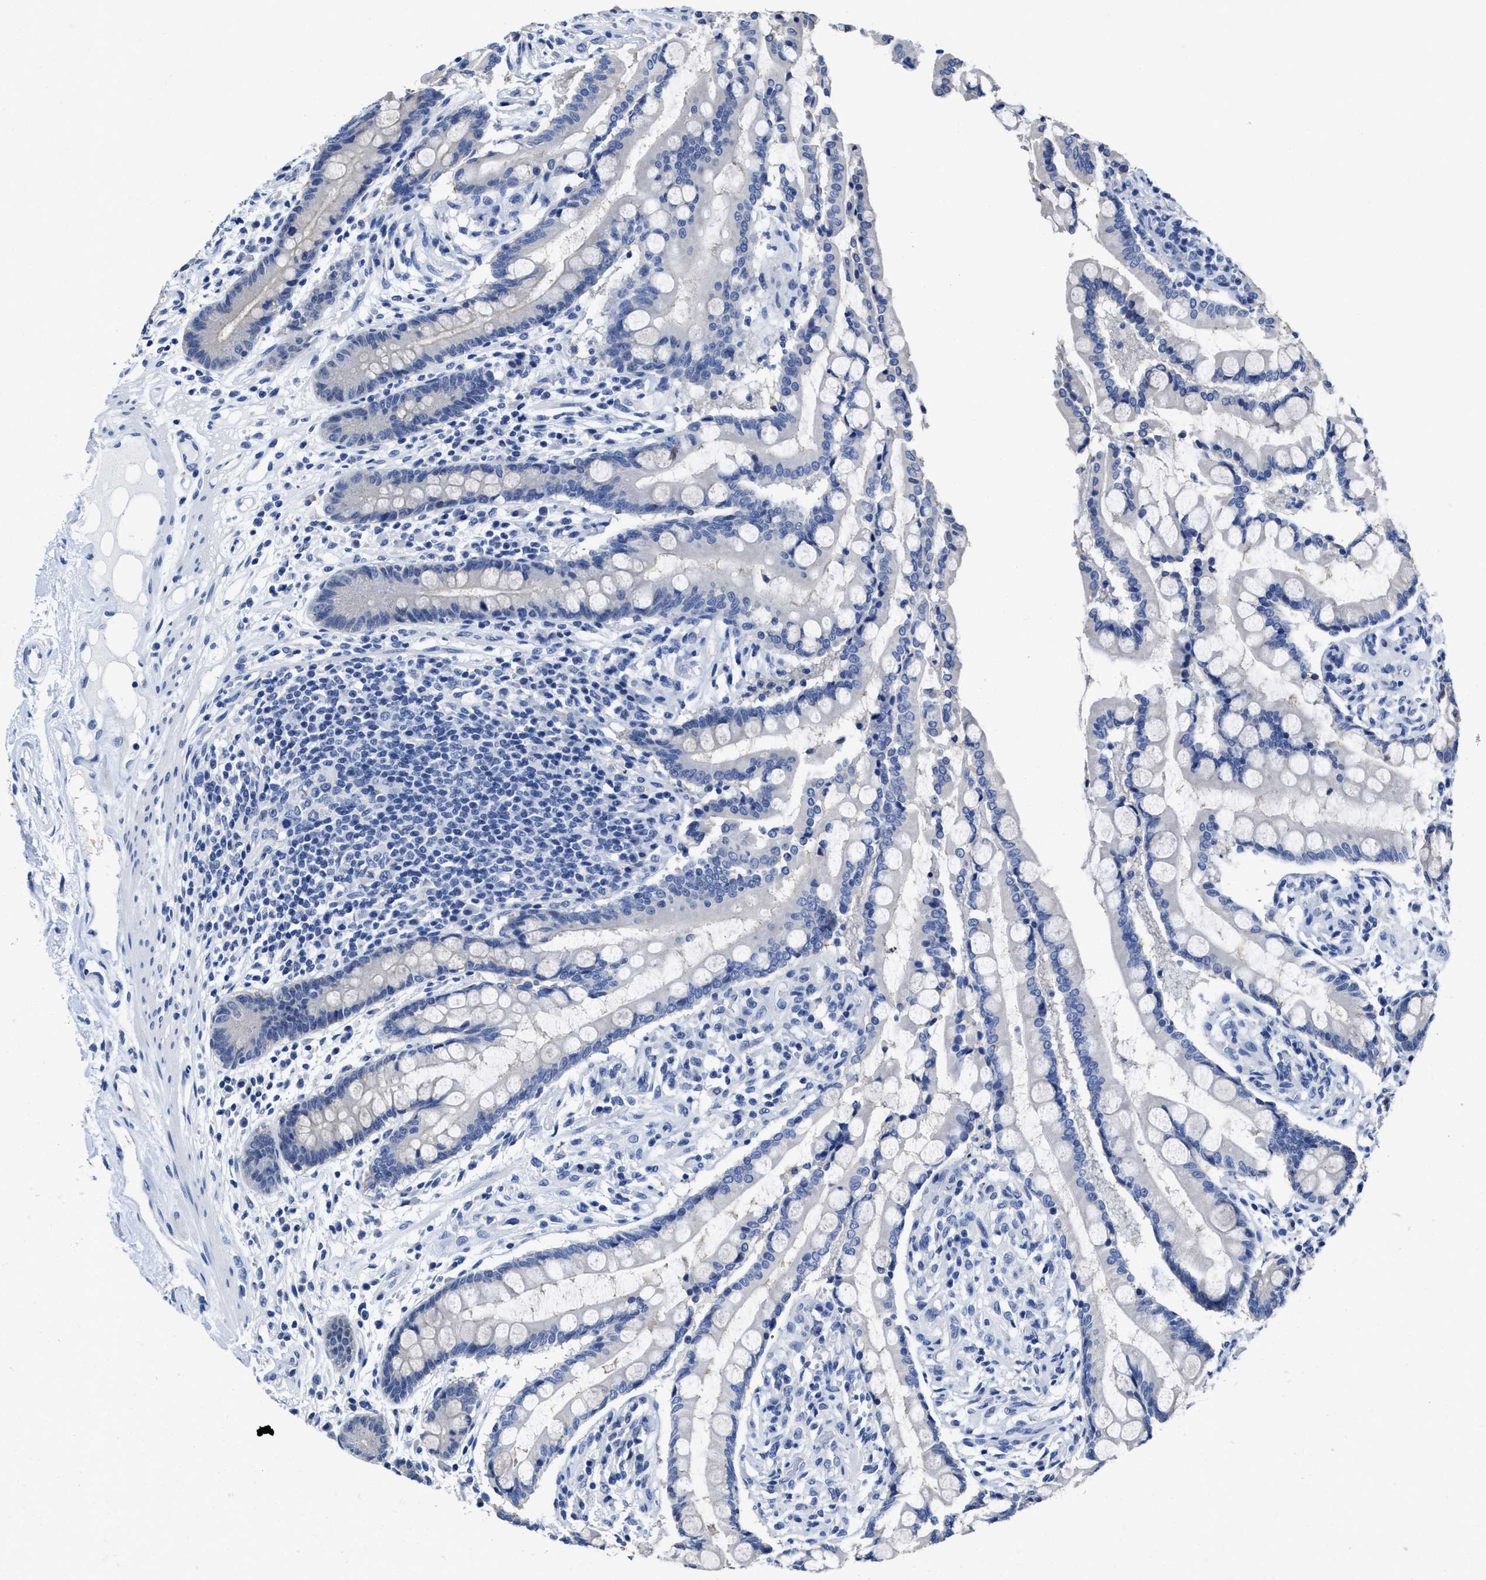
{"staining": {"intensity": "negative", "quantity": "none", "location": "none"}, "tissue": "colon", "cell_type": "Endothelial cells", "image_type": "normal", "snomed": [{"axis": "morphology", "description": "Normal tissue, NOS"}, {"axis": "topography", "description": "Colon"}], "caption": "An IHC photomicrograph of normal colon is shown. There is no staining in endothelial cells of colon.", "gene": "HOOK1", "patient": {"sex": "male", "age": 73}}